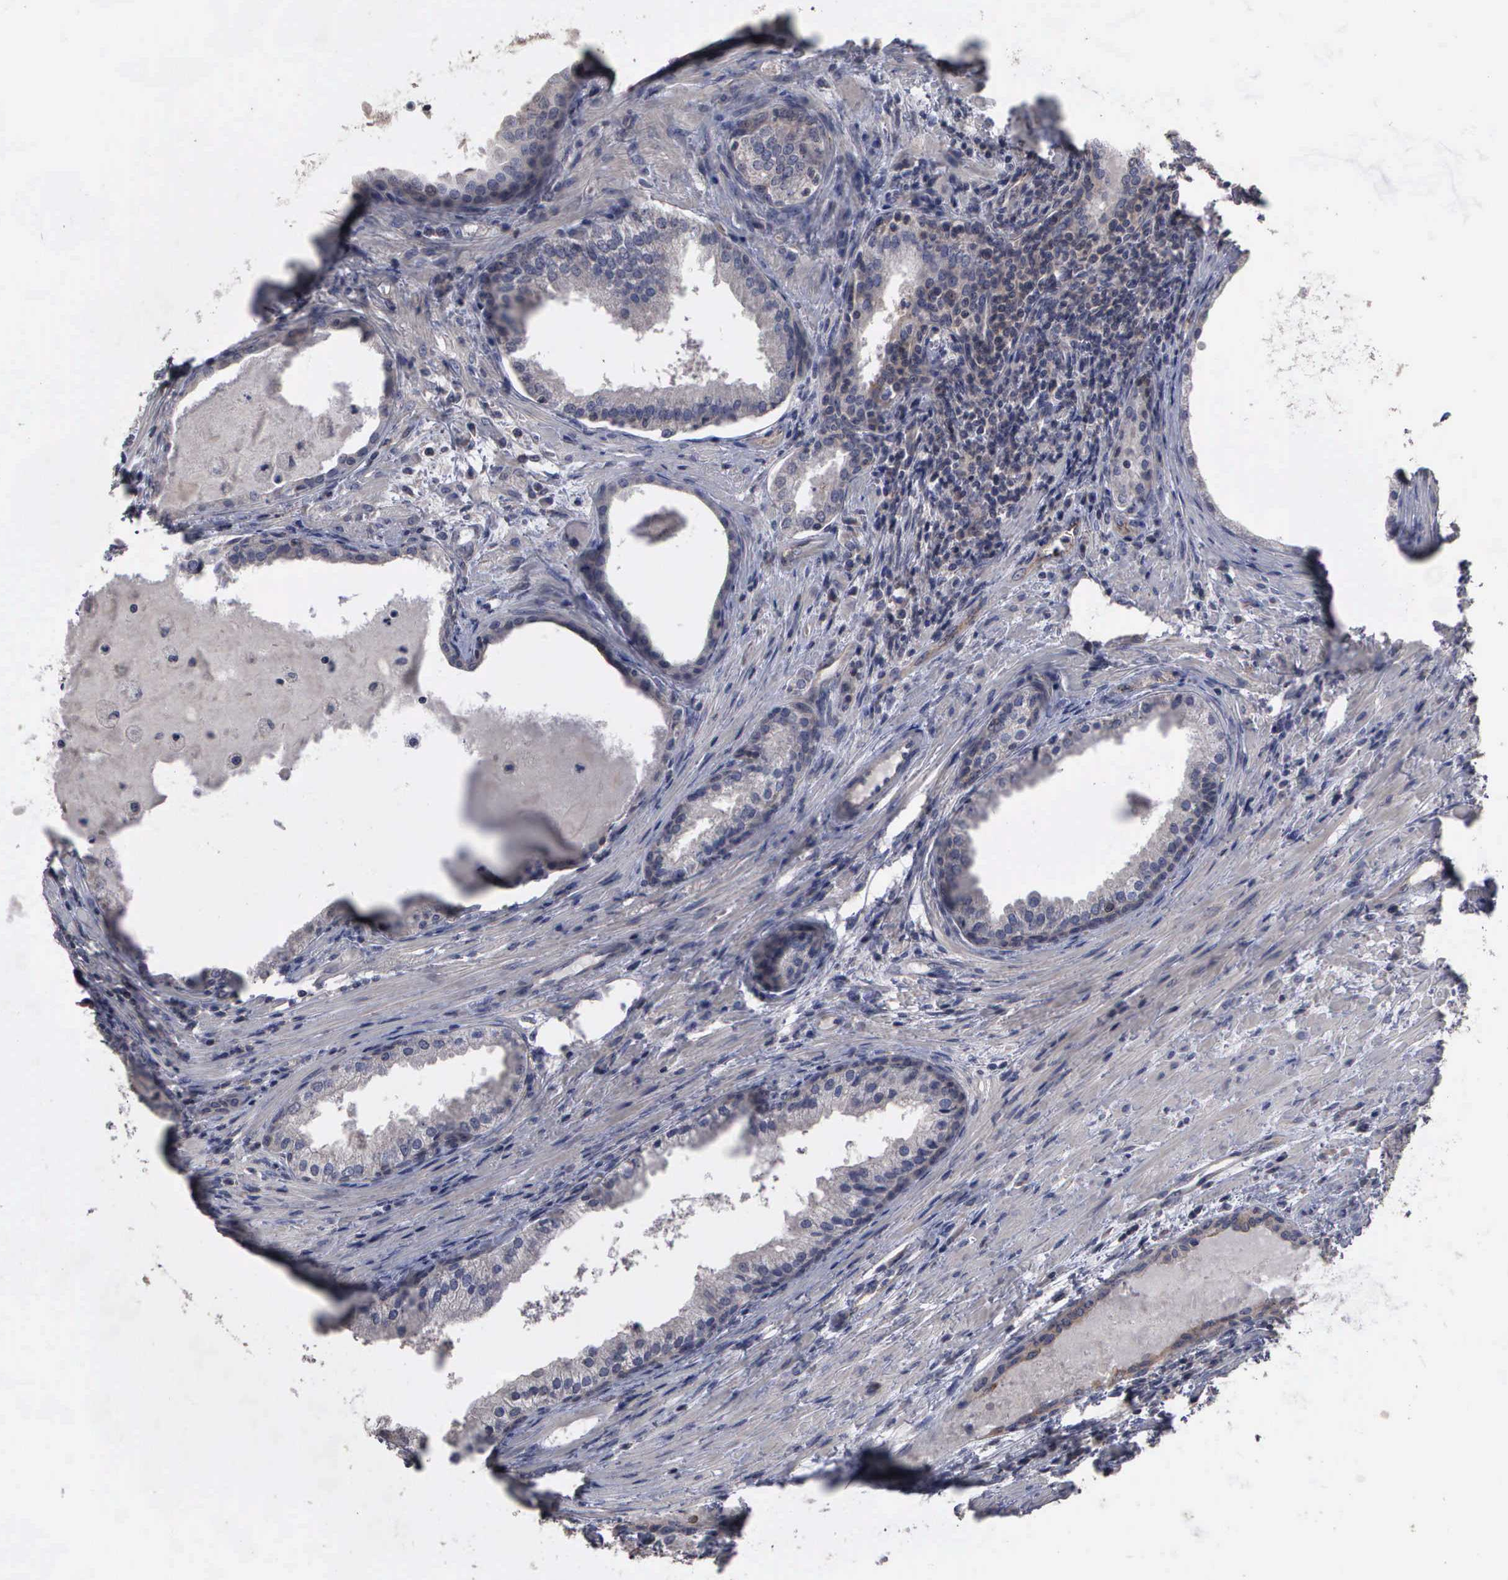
{"staining": {"intensity": "negative", "quantity": "none", "location": "none"}, "tissue": "prostate cancer", "cell_type": "Tumor cells", "image_type": "cancer", "snomed": [{"axis": "morphology", "description": "Adenocarcinoma, Medium grade"}, {"axis": "topography", "description": "Prostate"}], "caption": "Tumor cells show no significant expression in prostate cancer. (DAB immunohistochemistry visualized using brightfield microscopy, high magnification).", "gene": "CRKL", "patient": {"sex": "male", "age": 70}}